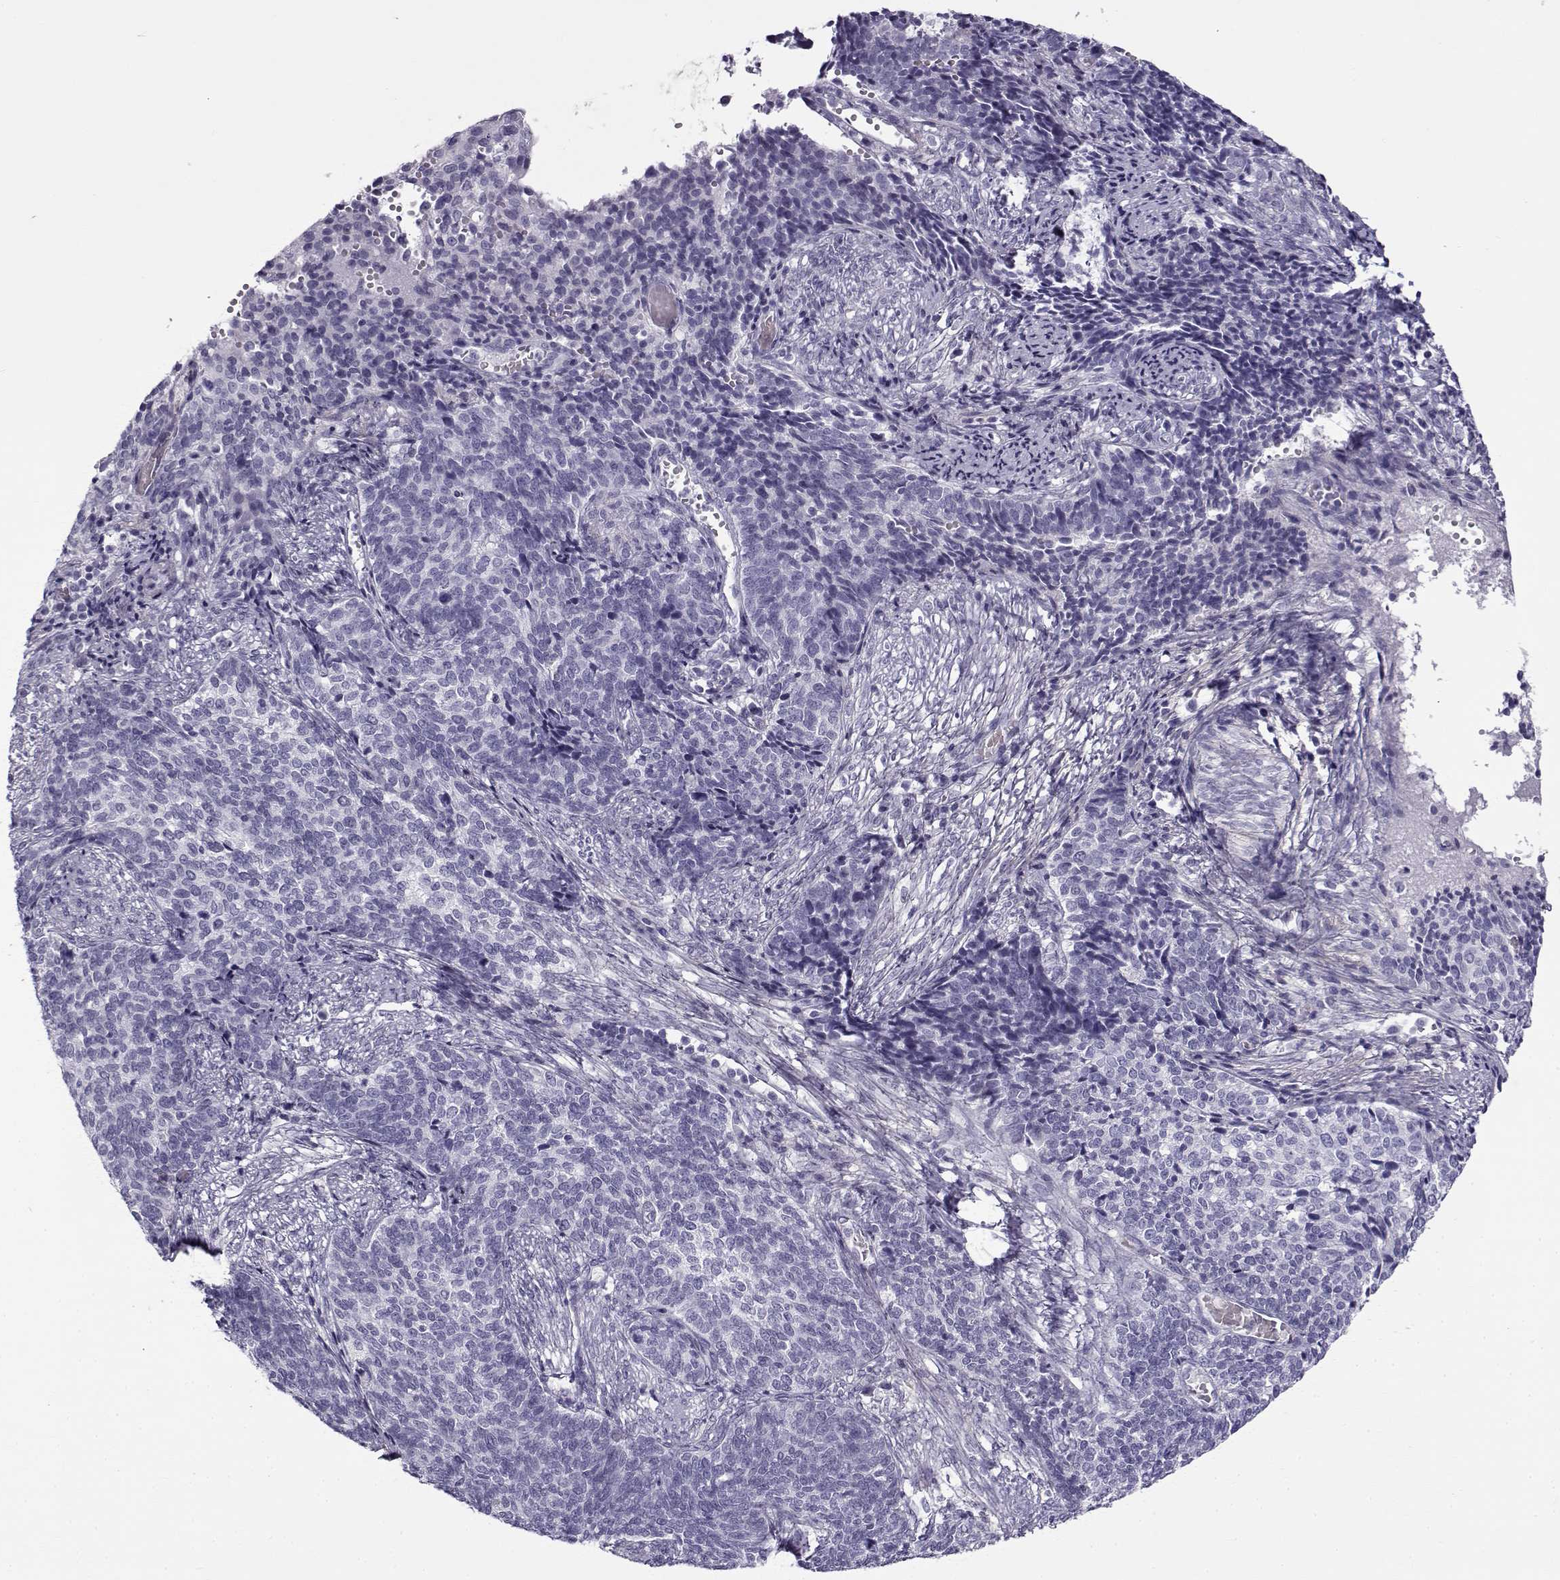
{"staining": {"intensity": "negative", "quantity": "none", "location": "none"}, "tissue": "cervical cancer", "cell_type": "Tumor cells", "image_type": "cancer", "snomed": [{"axis": "morphology", "description": "Squamous cell carcinoma, NOS"}, {"axis": "topography", "description": "Cervix"}], "caption": "Immunohistochemistry of human cervical cancer shows no expression in tumor cells. Nuclei are stained in blue.", "gene": "GTSF1L", "patient": {"sex": "female", "age": 39}}